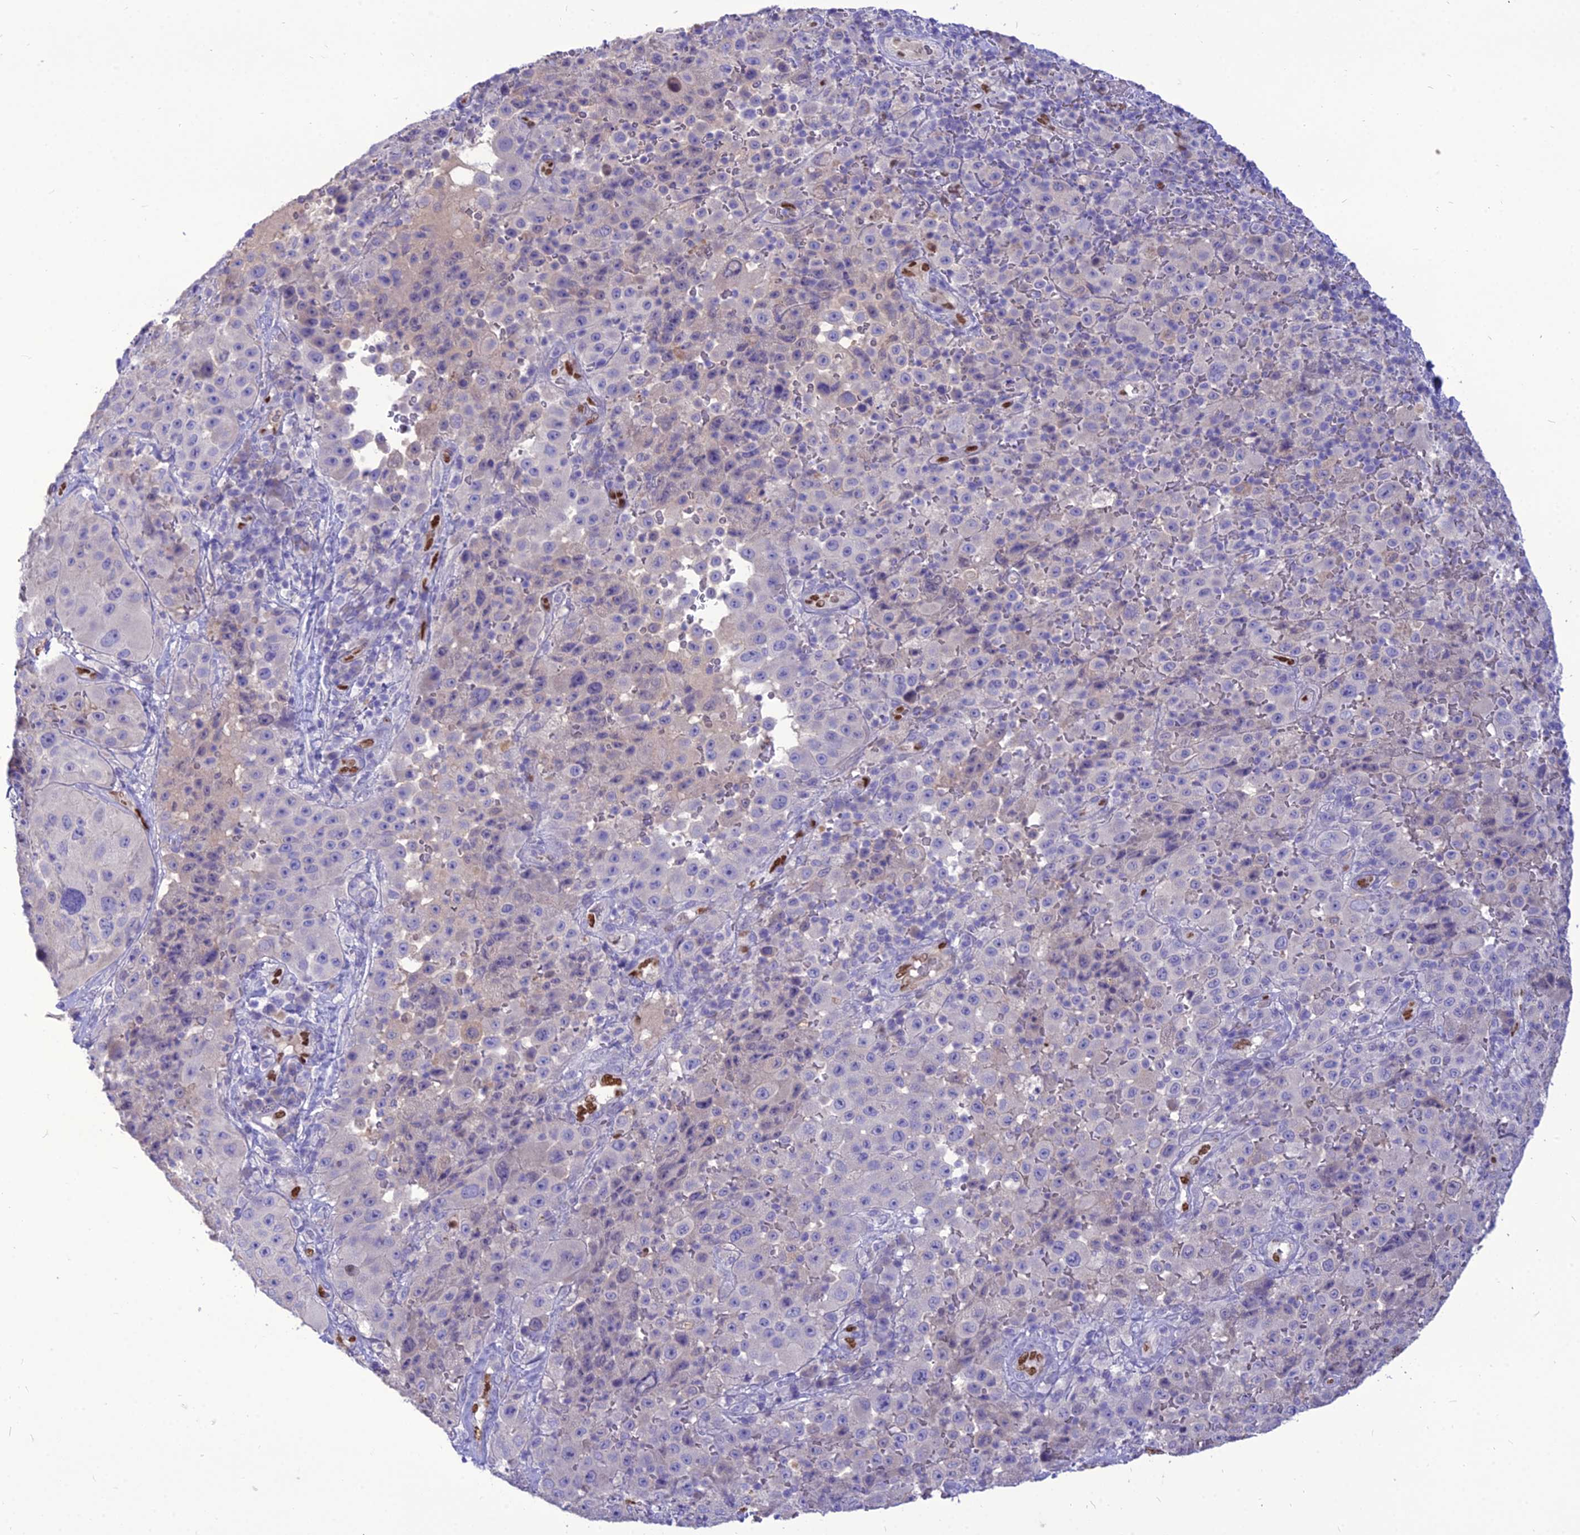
{"staining": {"intensity": "negative", "quantity": "none", "location": "none"}, "tissue": "melanoma", "cell_type": "Tumor cells", "image_type": "cancer", "snomed": [{"axis": "morphology", "description": "Malignant melanoma, Metastatic site"}, {"axis": "topography", "description": "Lymph node"}], "caption": "Tumor cells are negative for protein expression in human melanoma.", "gene": "NOVA2", "patient": {"sex": "male", "age": 62}}